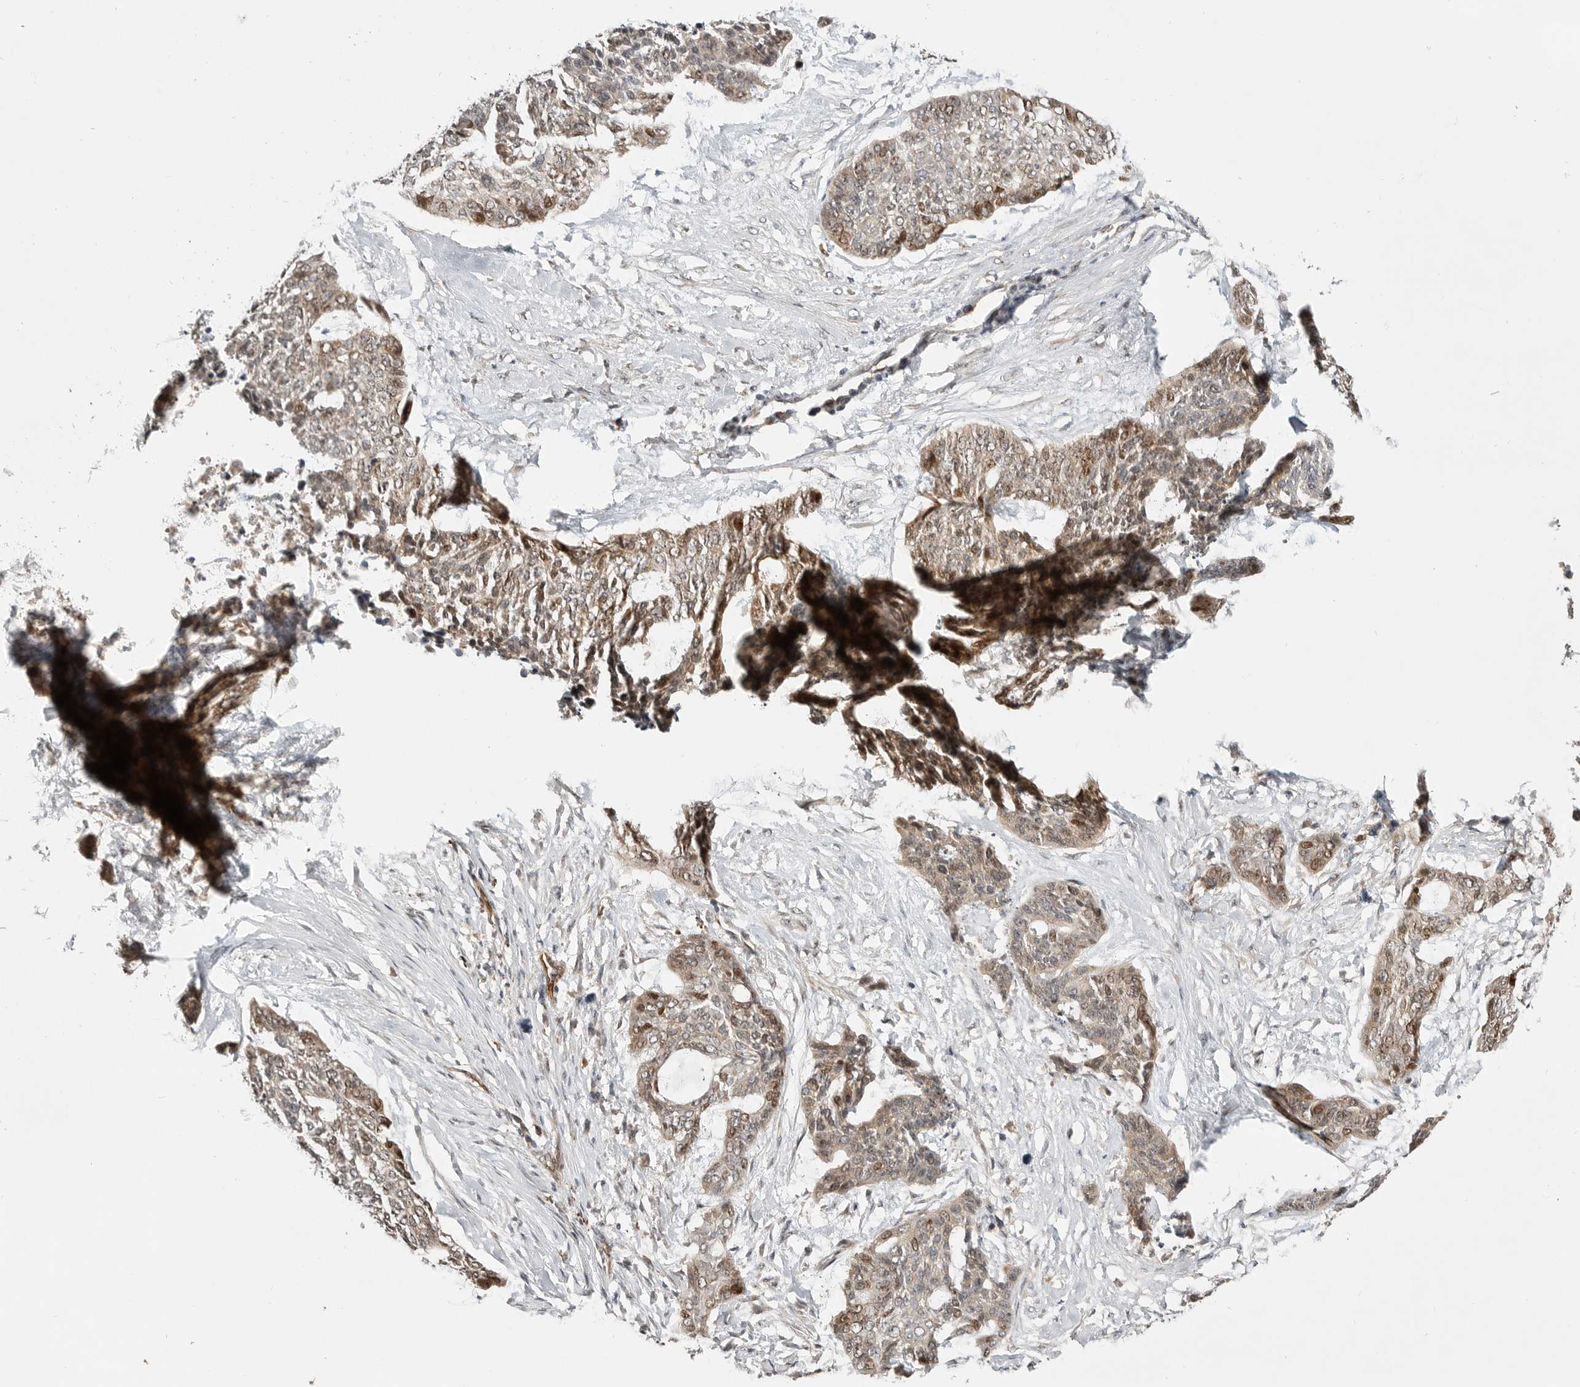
{"staining": {"intensity": "weak", "quantity": ">75%", "location": "cytoplasmic/membranous,nuclear"}, "tissue": "skin cancer", "cell_type": "Tumor cells", "image_type": "cancer", "snomed": [{"axis": "morphology", "description": "Basal cell carcinoma"}, {"axis": "topography", "description": "Skin"}], "caption": "Skin basal cell carcinoma stained with a brown dye shows weak cytoplasmic/membranous and nuclear positive positivity in about >75% of tumor cells.", "gene": "CSNK1G3", "patient": {"sex": "female", "age": 64}}